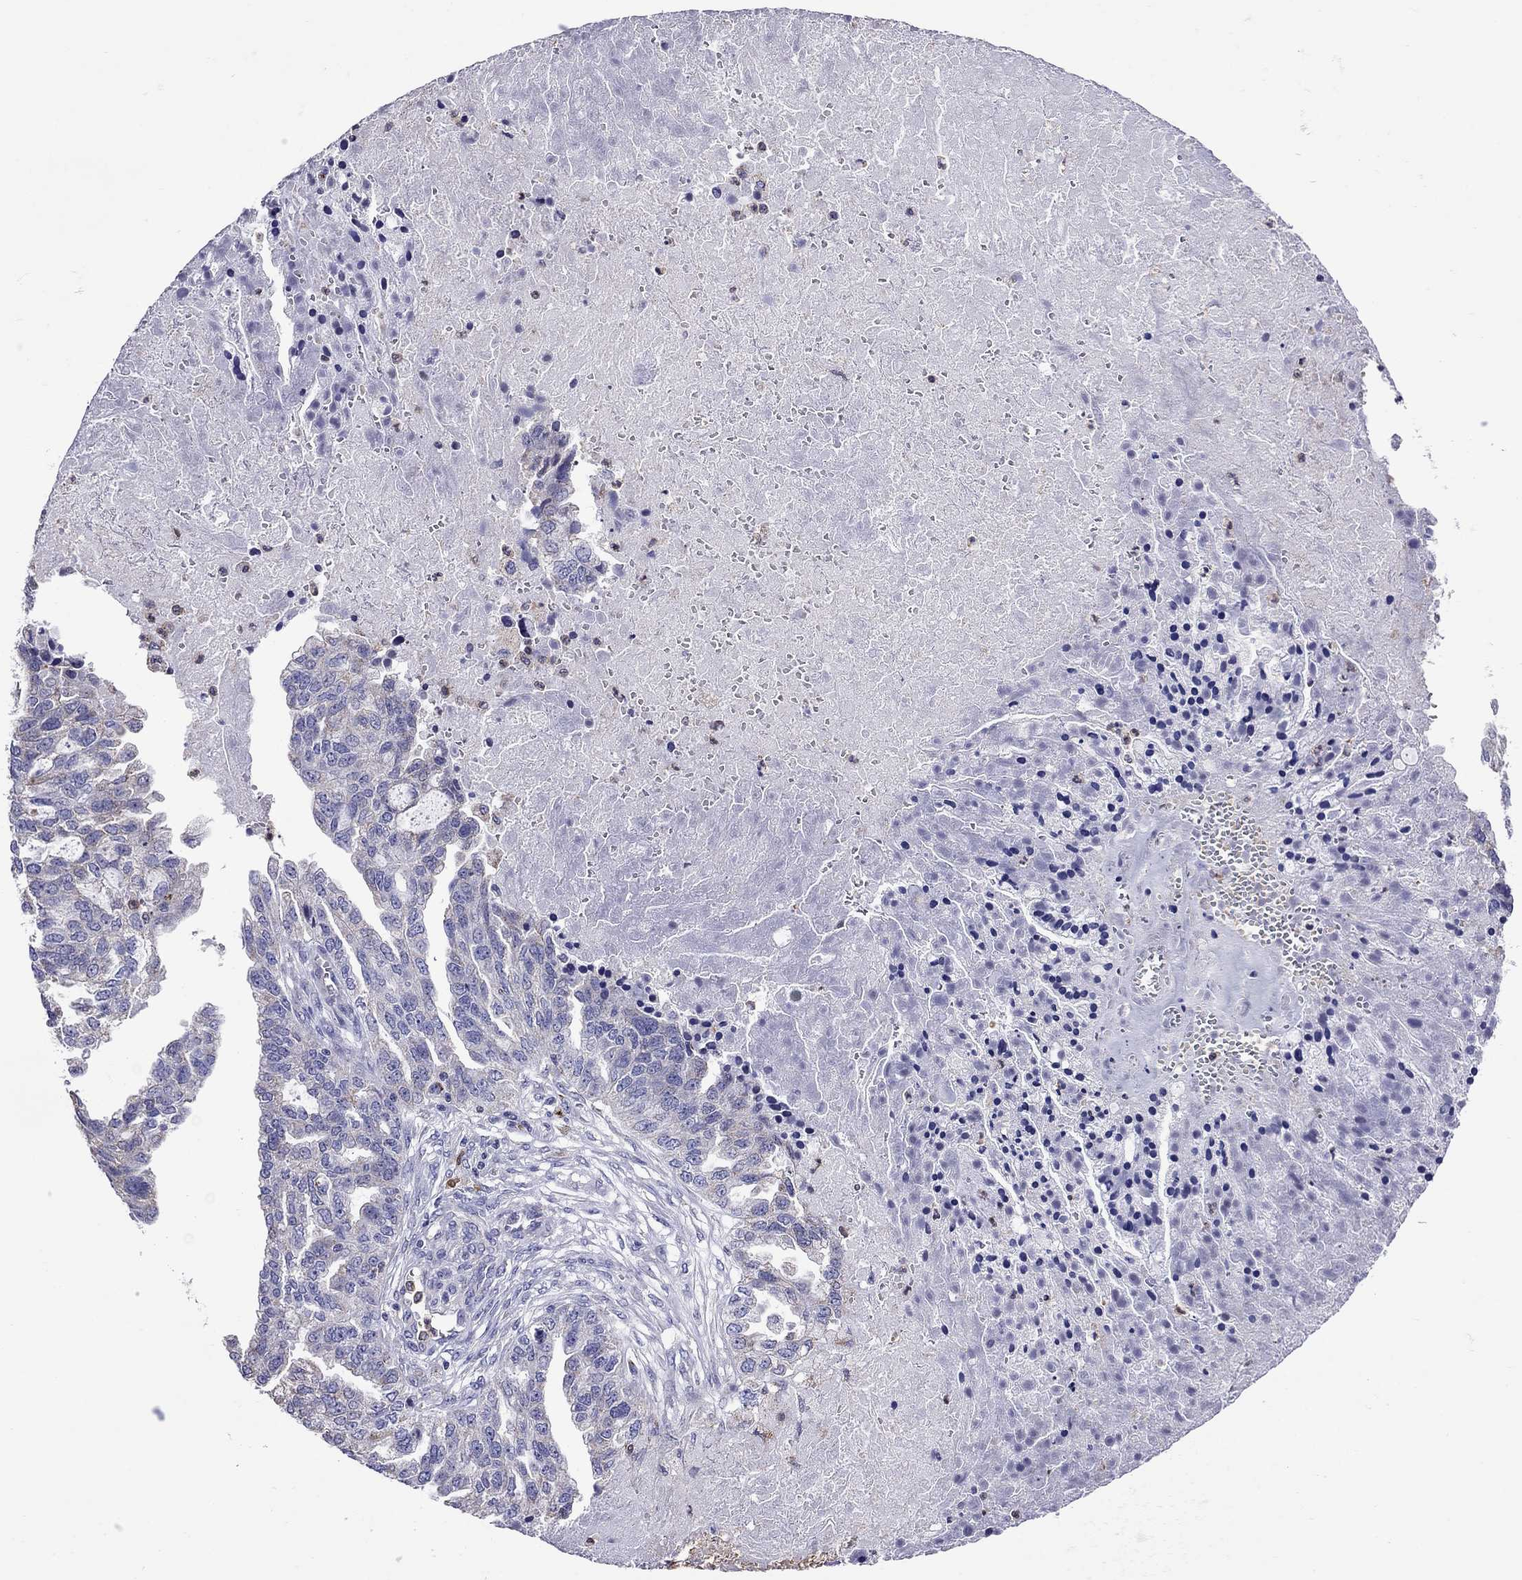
{"staining": {"intensity": "weak", "quantity": "<25%", "location": "cytoplasmic/membranous"}, "tissue": "ovarian cancer", "cell_type": "Tumor cells", "image_type": "cancer", "snomed": [{"axis": "morphology", "description": "Cystadenocarcinoma, serous, NOS"}, {"axis": "topography", "description": "Ovary"}], "caption": "Immunohistochemistry (IHC) histopathology image of human serous cystadenocarcinoma (ovarian) stained for a protein (brown), which shows no staining in tumor cells.", "gene": "SCG2", "patient": {"sex": "female", "age": 51}}